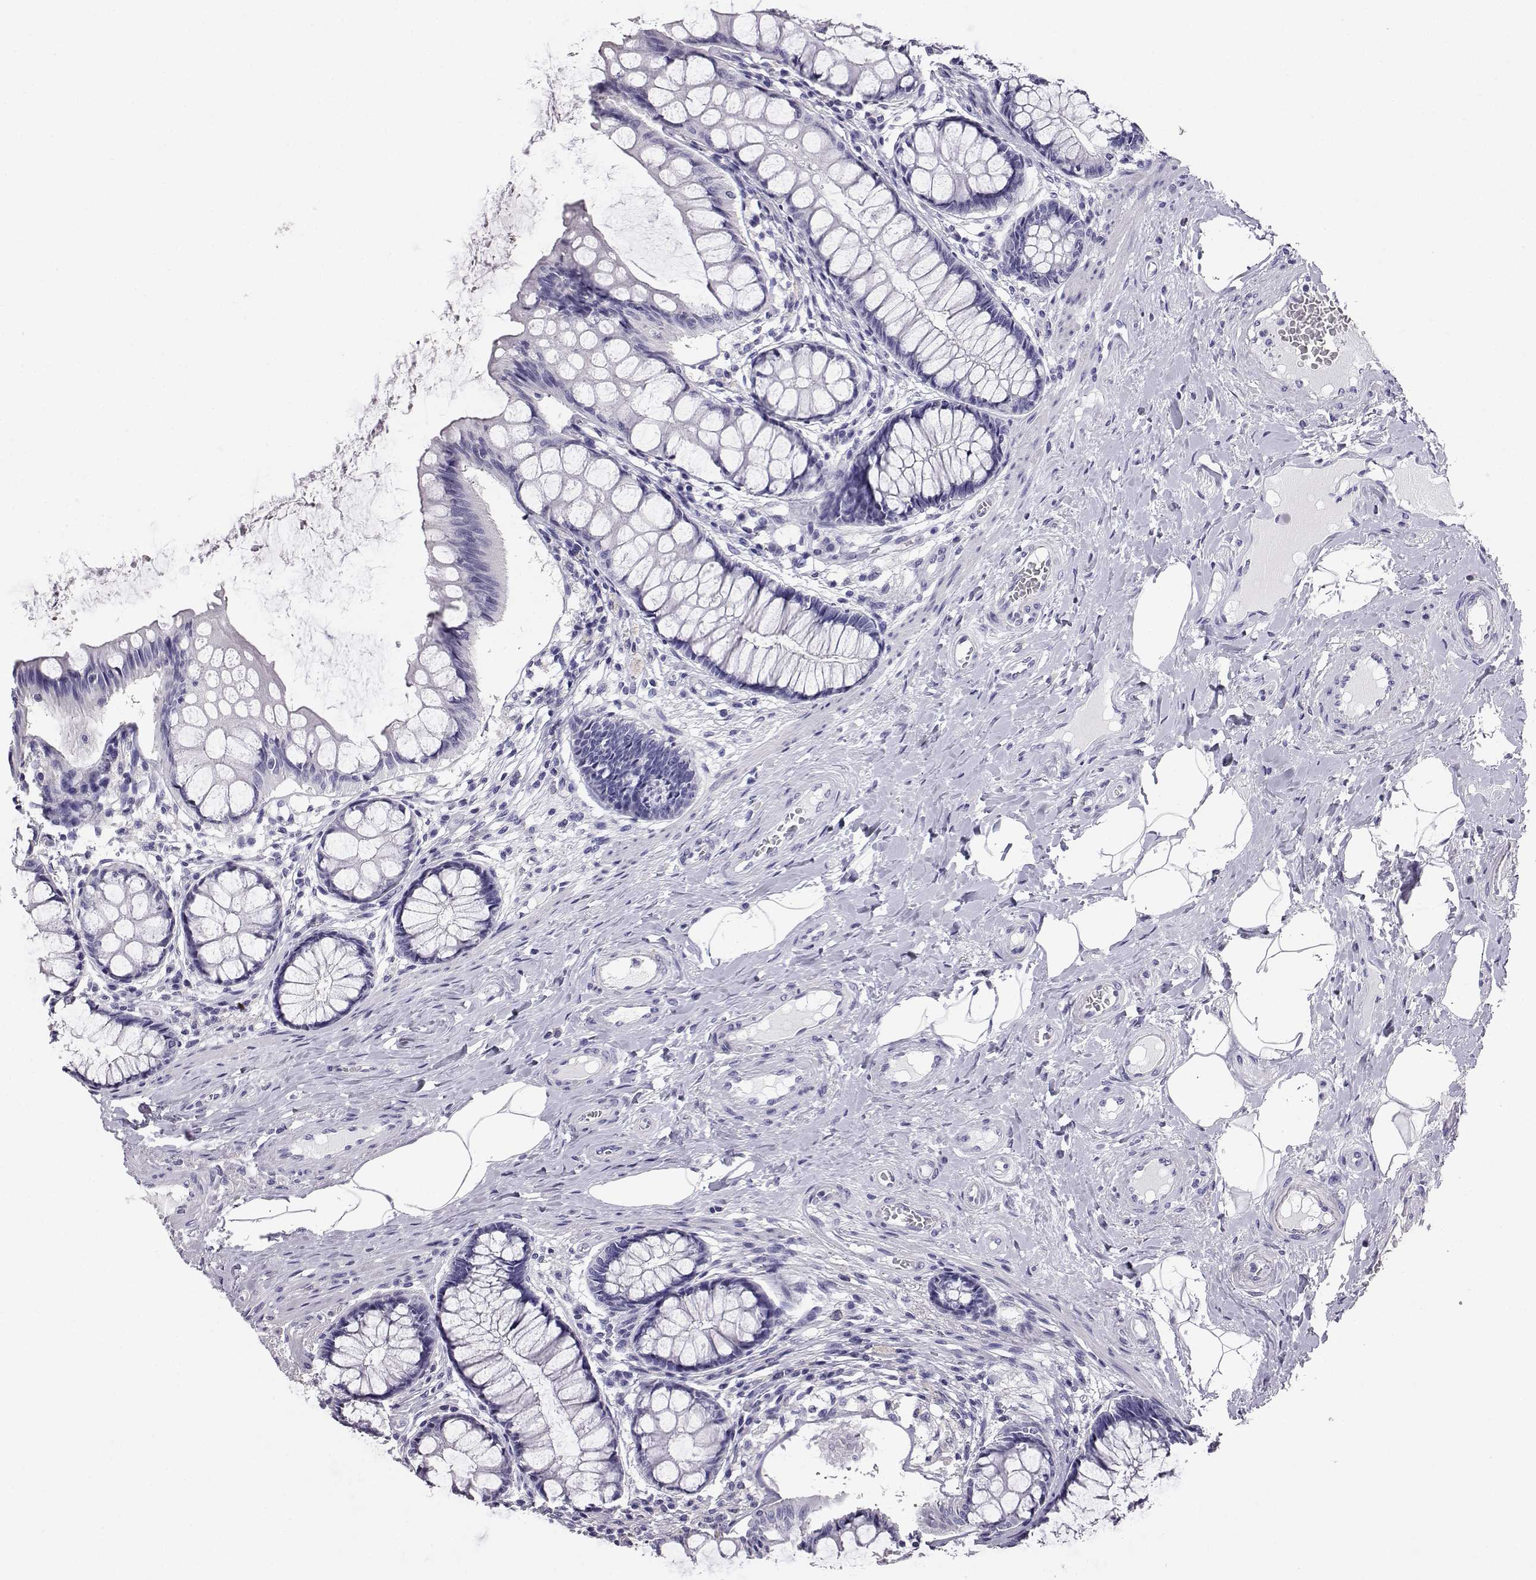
{"staining": {"intensity": "negative", "quantity": "none", "location": "none"}, "tissue": "colon", "cell_type": "Endothelial cells", "image_type": "normal", "snomed": [{"axis": "morphology", "description": "Normal tissue, NOS"}, {"axis": "topography", "description": "Colon"}], "caption": "Immunohistochemistry photomicrograph of benign colon: human colon stained with DAB reveals no significant protein positivity in endothelial cells. (Brightfield microscopy of DAB immunohistochemistry (IHC) at high magnification).", "gene": "AKR1B1", "patient": {"sex": "female", "age": 65}}